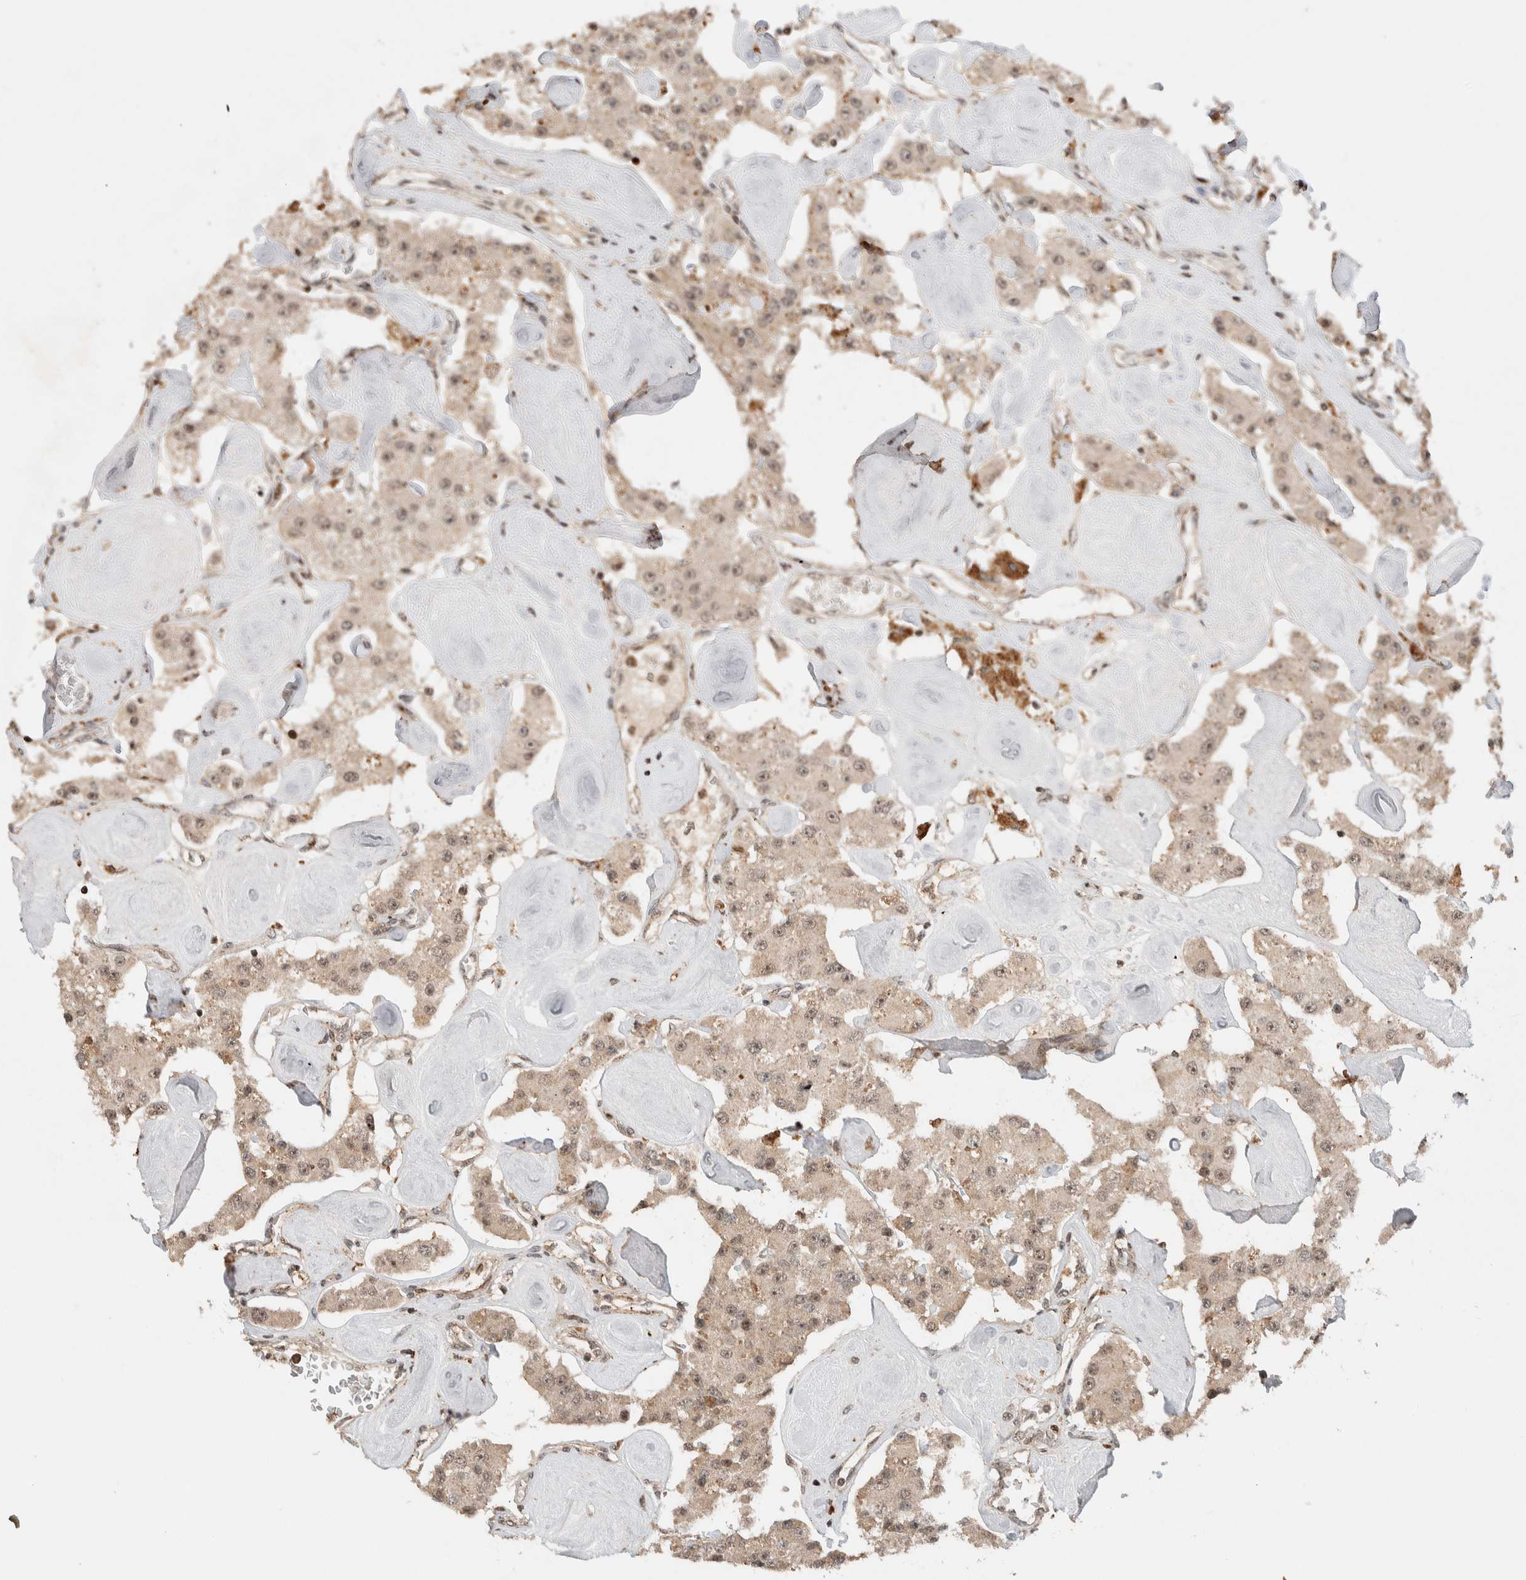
{"staining": {"intensity": "weak", "quantity": ">75%", "location": "cytoplasmic/membranous,nuclear"}, "tissue": "carcinoid", "cell_type": "Tumor cells", "image_type": "cancer", "snomed": [{"axis": "morphology", "description": "Carcinoid, malignant, NOS"}, {"axis": "topography", "description": "Pancreas"}], "caption": "High-power microscopy captured an immunohistochemistry (IHC) photomicrograph of carcinoid, revealing weak cytoplasmic/membranous and nuclear staining in about >75% of tumor cells. The staining was performed using DAB (3,3'-diaminobenzidine), with brown indicating positive protein expression. Nuclei are stained blue with hematoxylin.", "gene": "ZNF521", "patient": {"sex": "male", "age": 41}}